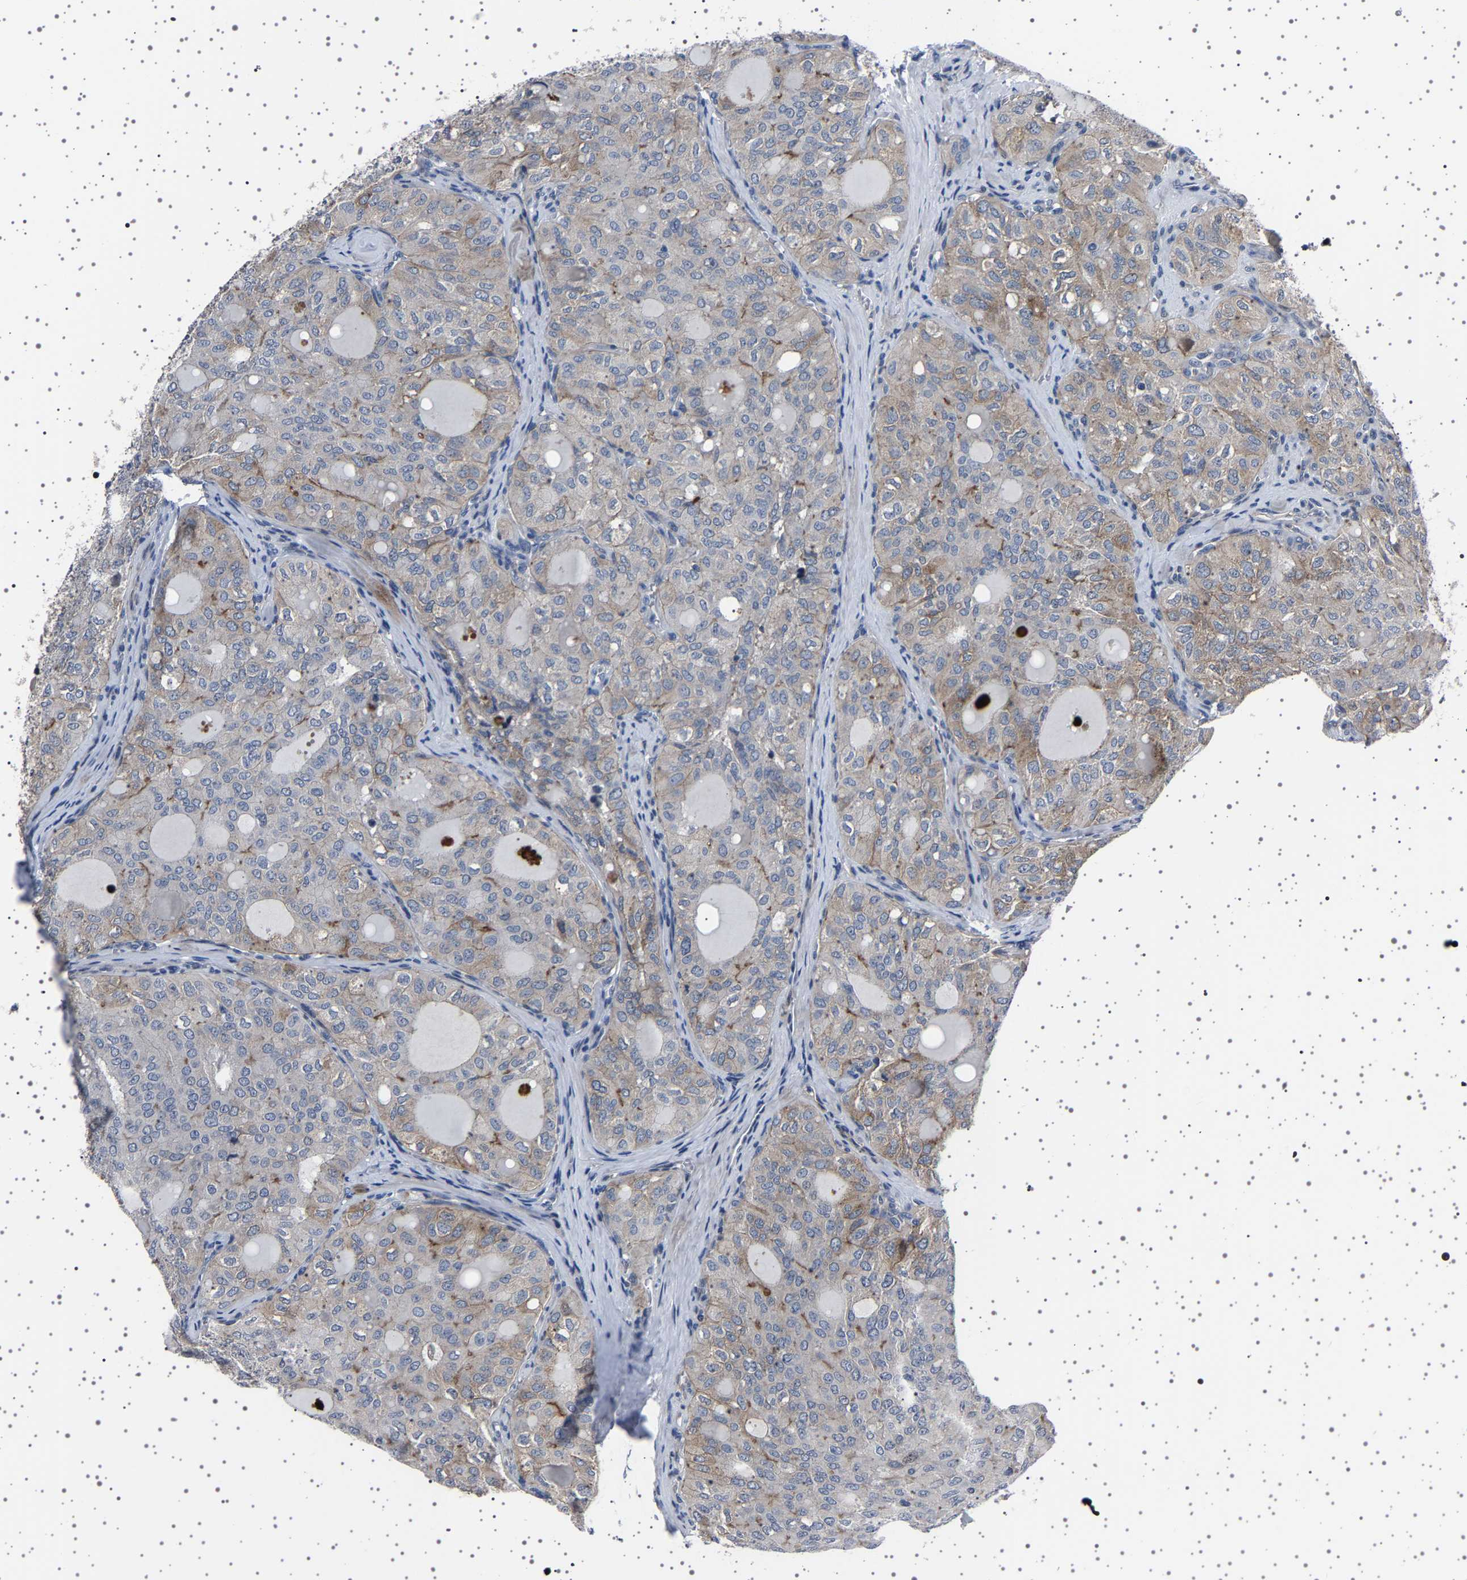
{"staining": {"intensity": "moderate", "quantity": "<25%", "location": "cytoplasmic/membranous"}, "tissue": "thyroid cancer", "cell_type": "Tumor cells", "image_type": "cancer", "snomed": [{"axis": "morphology", "description": "Follicular adenoma carcinoma, NOS"}, {"axis": "topography", "description": "Thyroid gland"}], "caption": "This photomicrograph demonstrates thyroid cancer stained with immunohistochemistry (IHC) to label a protein in brown. The cytoplasmic/membranous of tumor cells show moderate positivity for the protein. Nuclei are counter-stained blue.", "gene": "PAK5", "patient": {"sex": "male", "age": 75}}